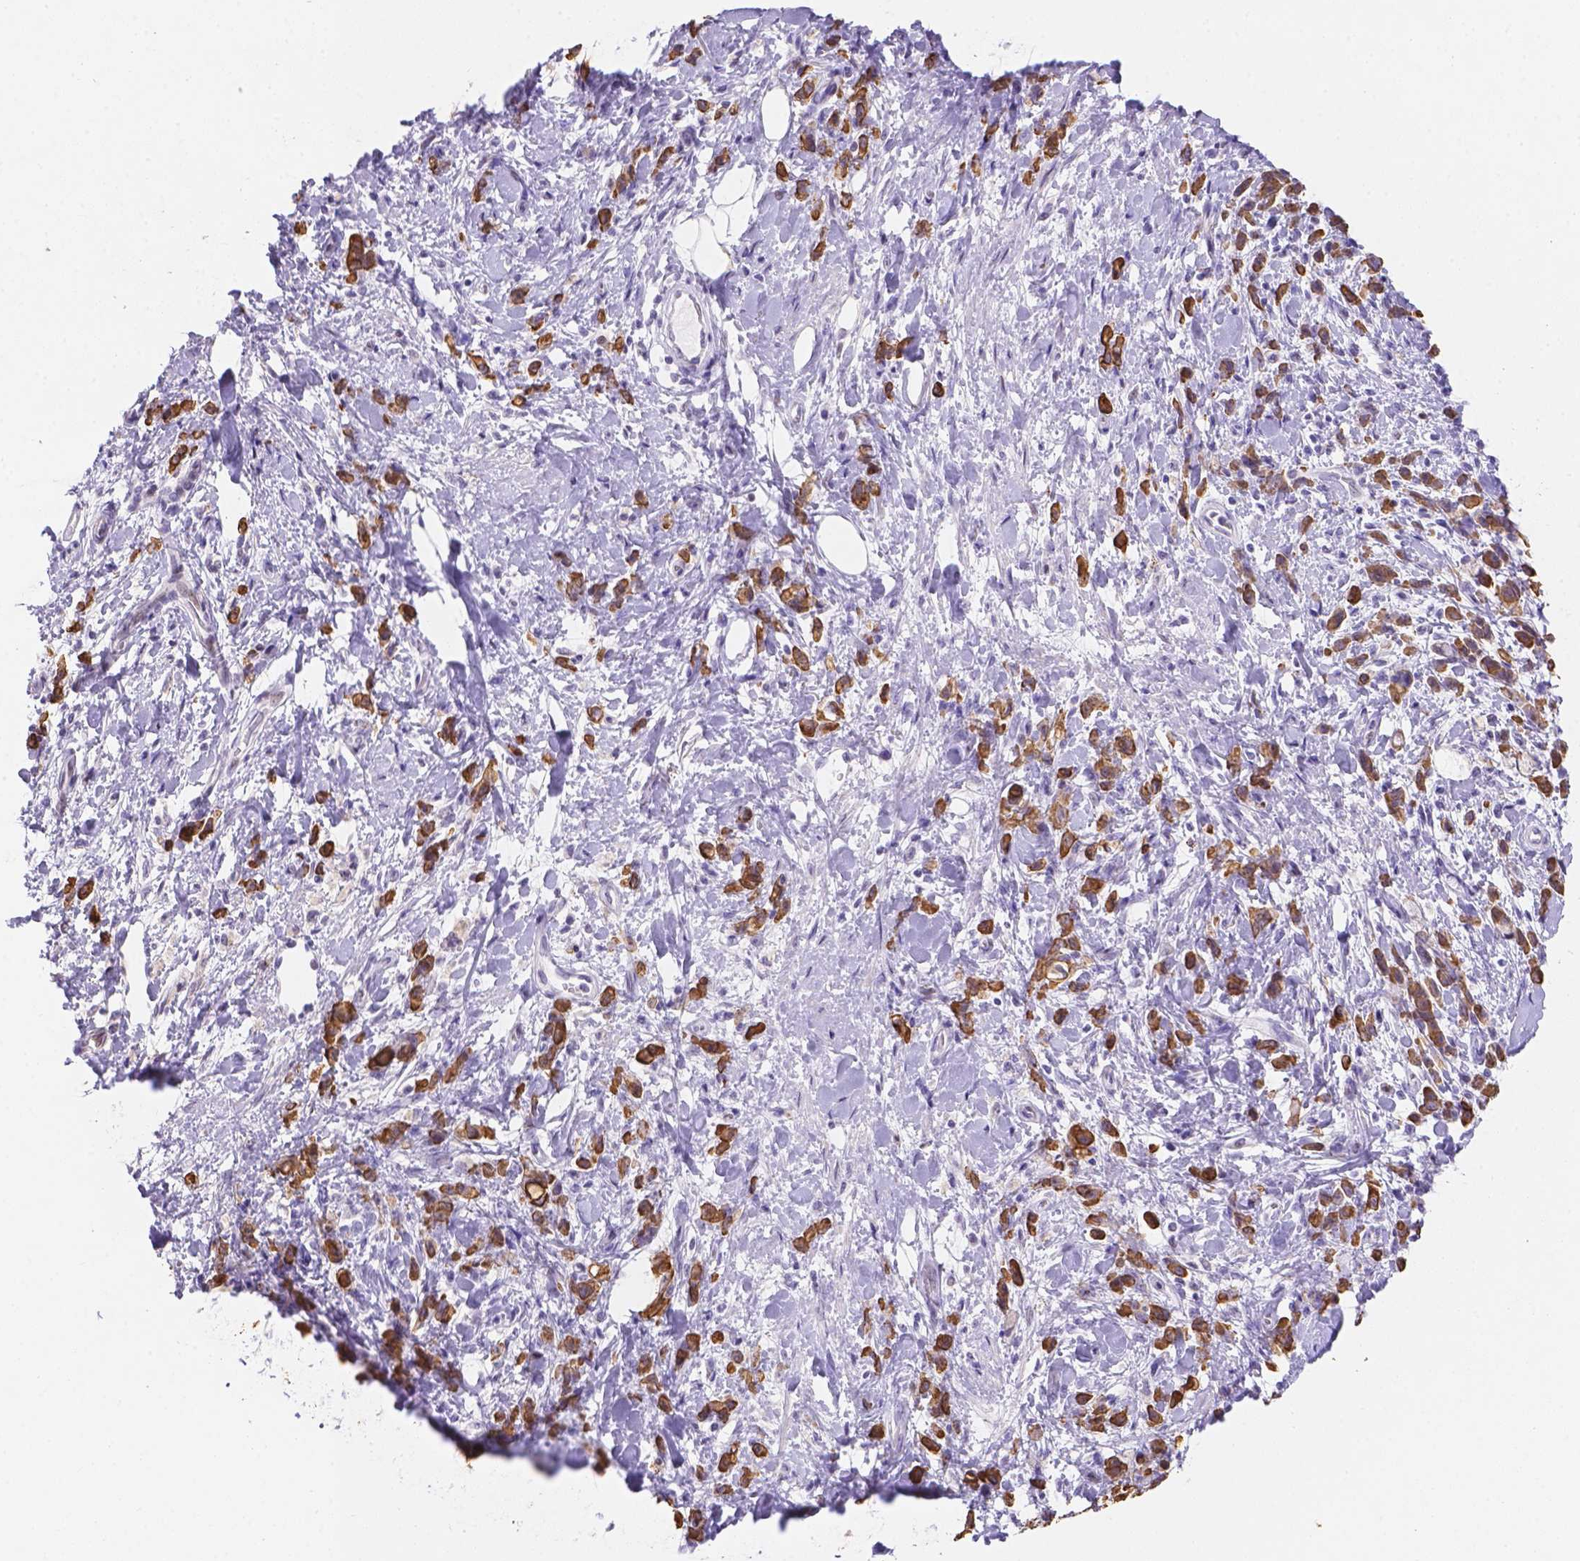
{"staining": {"intensity": "strong", "quantity": ">75%", "location": "cytoplasmic/membranous"}, "tissue": "stomach cancer", "cell_type": "Tumor cells", "image_type": "cancer", "snomed": [{"axis": "morphology", "description": "Adenocarcinoma, NOS"}, {"axis": "topography", "description": "Stomach"}], "caption": "Immunohistochemistry of human stomach cancer exhibits high levels of strong cytoplasmic/membranous staining in about >75% of tumor cells. The staining was performed using DAB (3,3'-diaminobenzidine), with brown indicating positive protein expression. Nuclei are stained blue with hematoxylin.", "gene": "DMWD", "patient": {"sex": "male", "age": 77}}